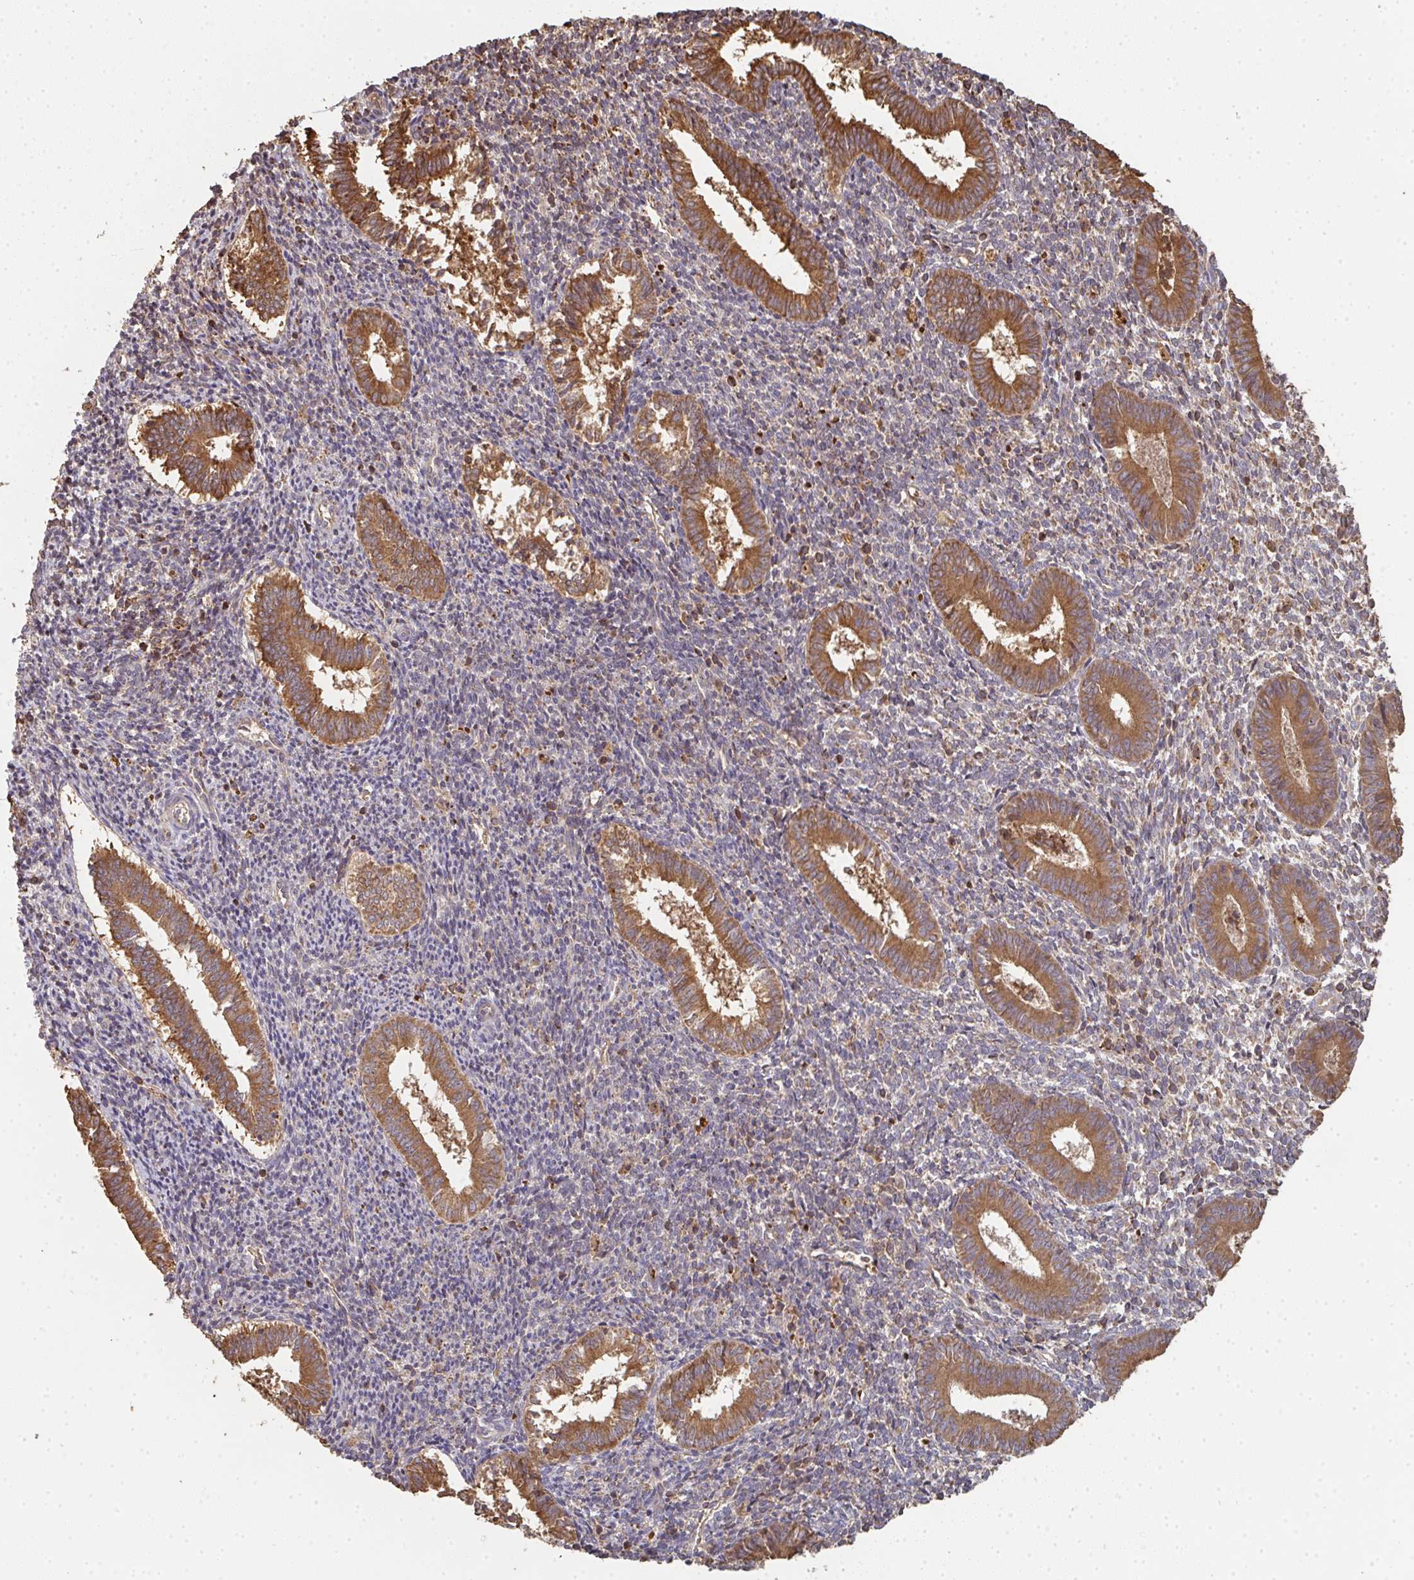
{"staining": {"intensity": "weak", "quantity": "<25%", "location": "cytoplasmic/membranous"}, "tissue": "endometrium", "cell_type": "Cells in endometrial stroma", "image_type": "normal", "snomed": [{"axis": "morphology", "description": "Normal tissue, NOS"}, {"axis": "topography", "description": "Endometrium"}], "caption": "Immunohistochemistry (IHC) image of normal human endometrium stained for a protein (brown), which exhibits no positivity in cells in endometrial stroma. (Brightfield microscopy of DAB IHC at high magnification).", "gene": "POLG", "patient": {"sex": "female", "age": 25}}